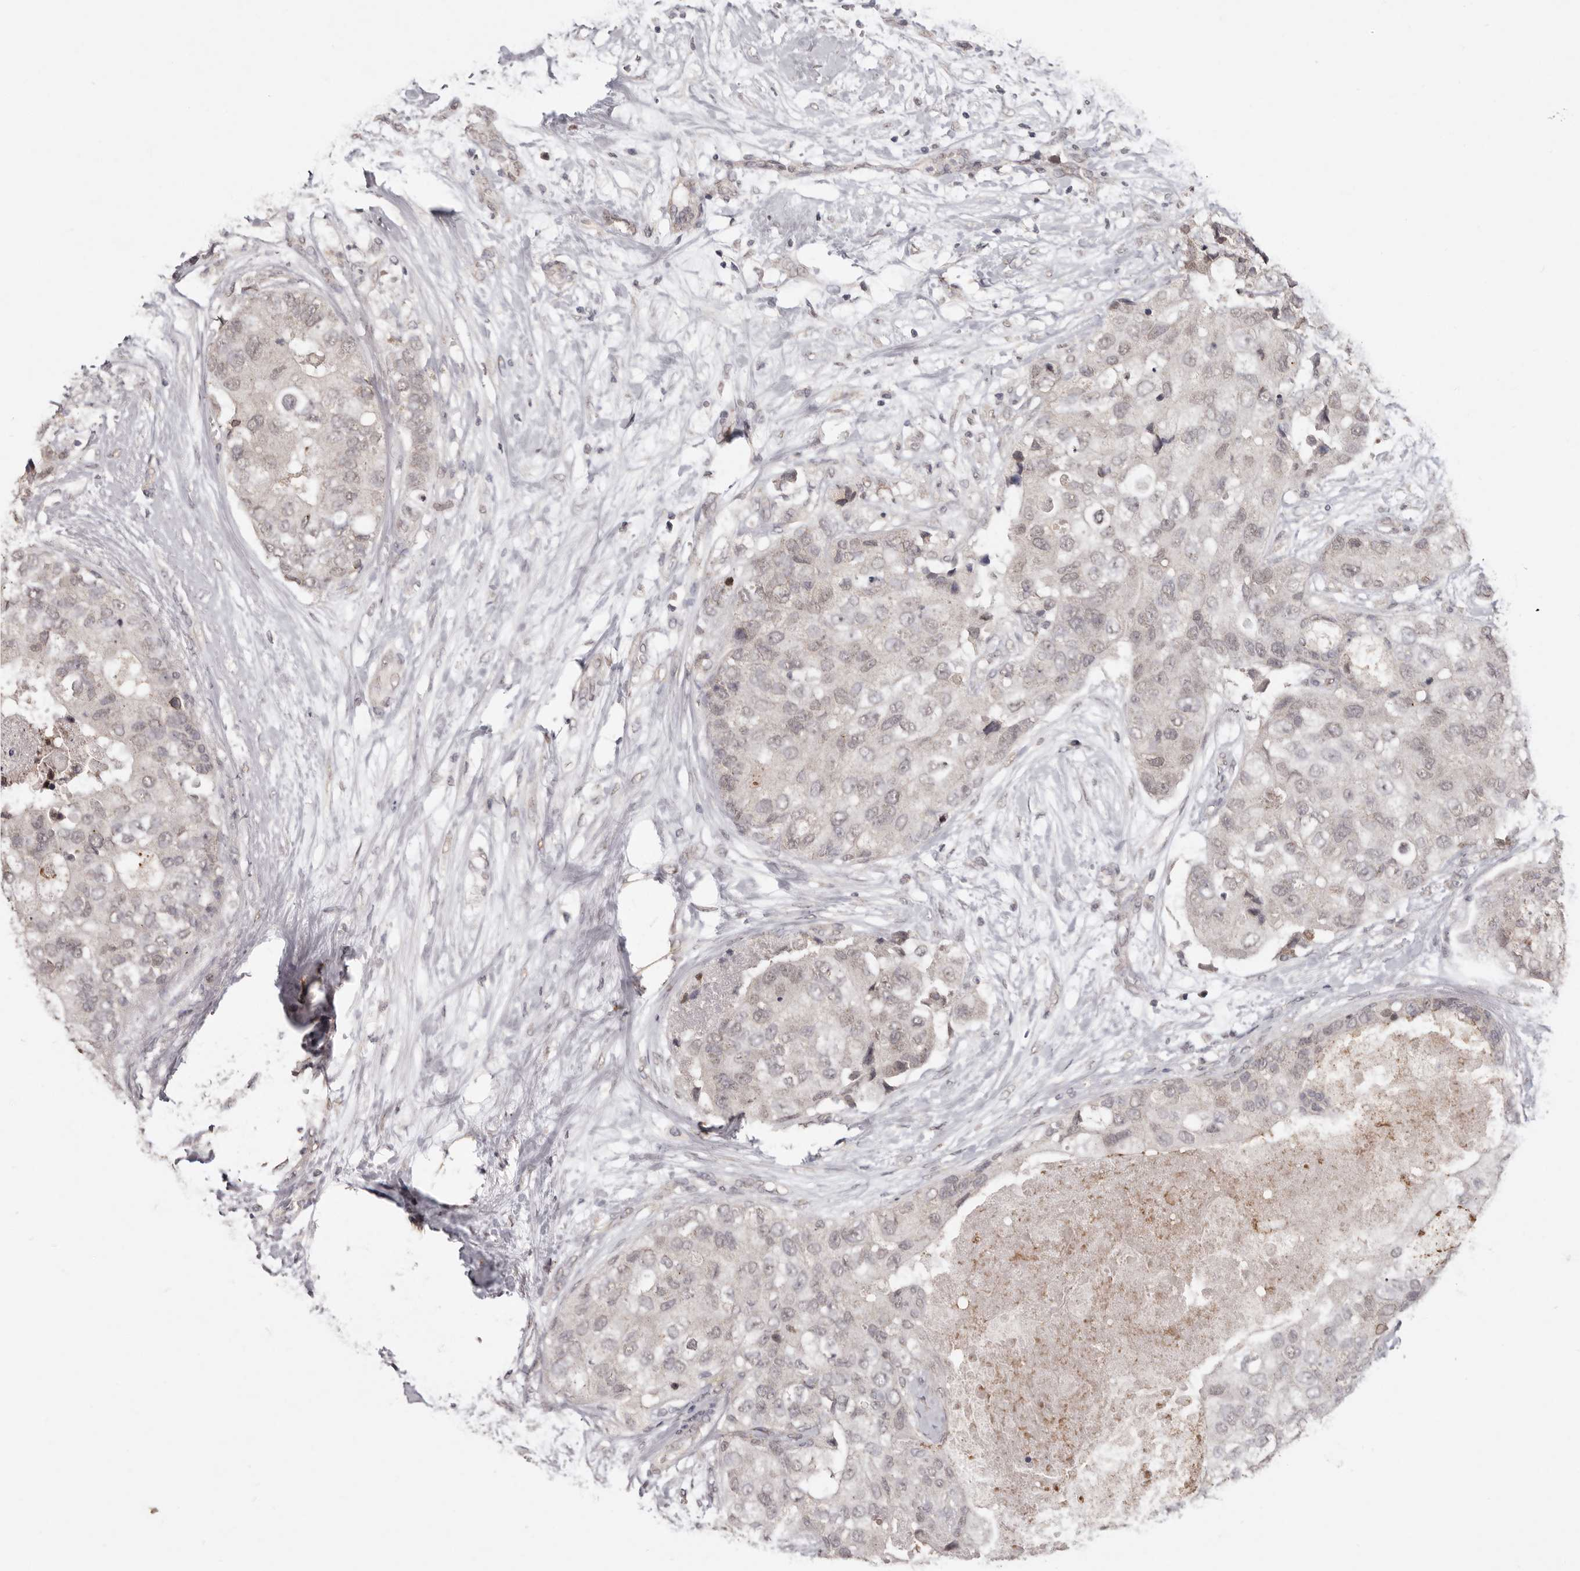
{"staining": {"intensity": "weak", "quantity": "25%-75%", "location": "nuclear"}, "tissue": "breast cancer", "cell_type": "Tumor cells", "image_type": "cancer", "snomed": [{"axis": "morphology", "description": "Duct carcinoma"}, {"axis": "topography", "description": "Breast"}], "caption": "This is a micrograph of immunohistochemistry (IHC) staining of breast cancer, which shows weak staining in the nuclear of tumor cells.", "gene": "LINGO2", "patient": {"sex": "female", "age": 62}}